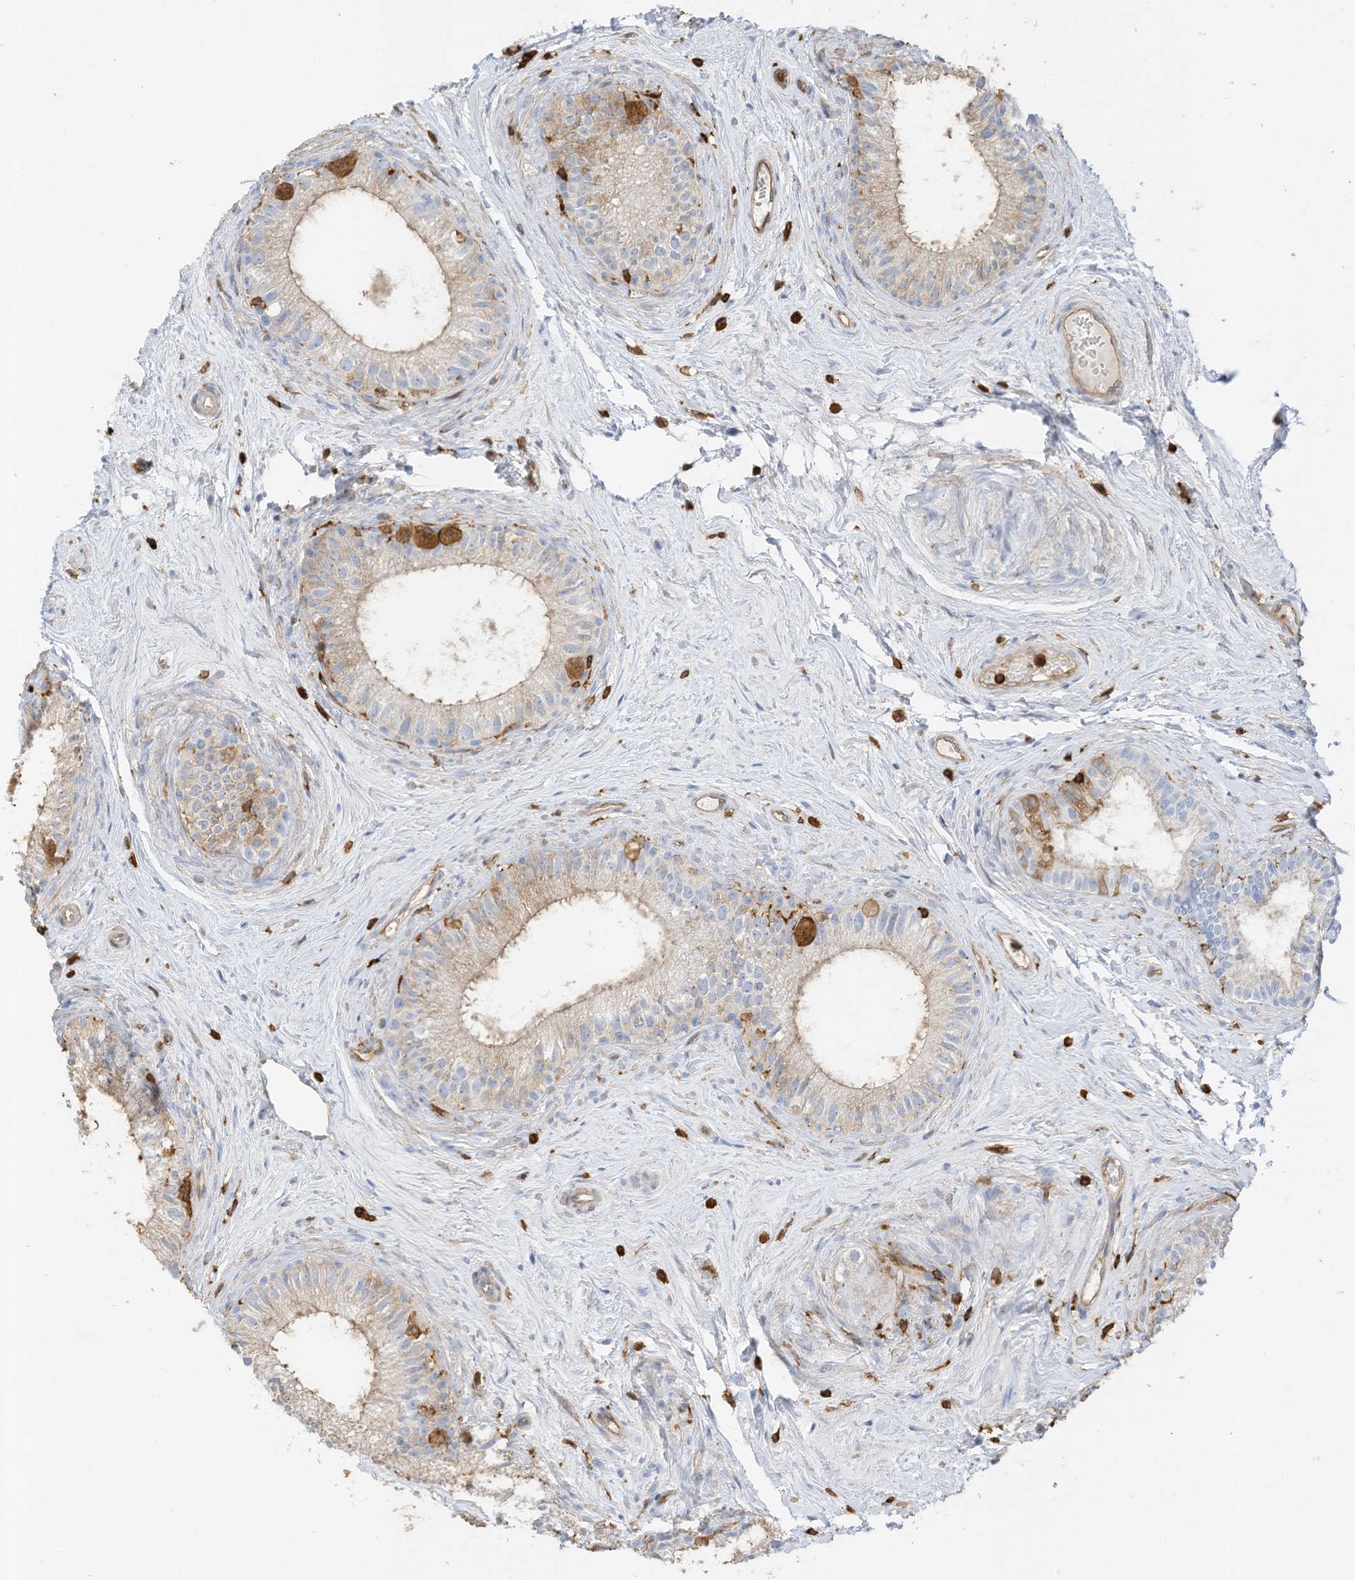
{"staining": {"intensity": "weak", "quantity": "<25%", "location": "cytoplasmic/membranous"}, "tissue": "epididymis", "cell_type": "Glandular cells", "image_type": "normal", "snomed": [{"axis": "morphology", "description": "Normal tissue, NOS"}, {"axis": "topography", "description": "Epididymis"}], "caption": "Immunohistochemistry (IHC) of normal epididymis demonstrates no expression in glandular cells. (DAB immunohistochemistry (IHC) visualized using brightfield microscopy, high magnification).", "gene": "ARHGAP25", "patient": {"sex": "male", "age": 71}}